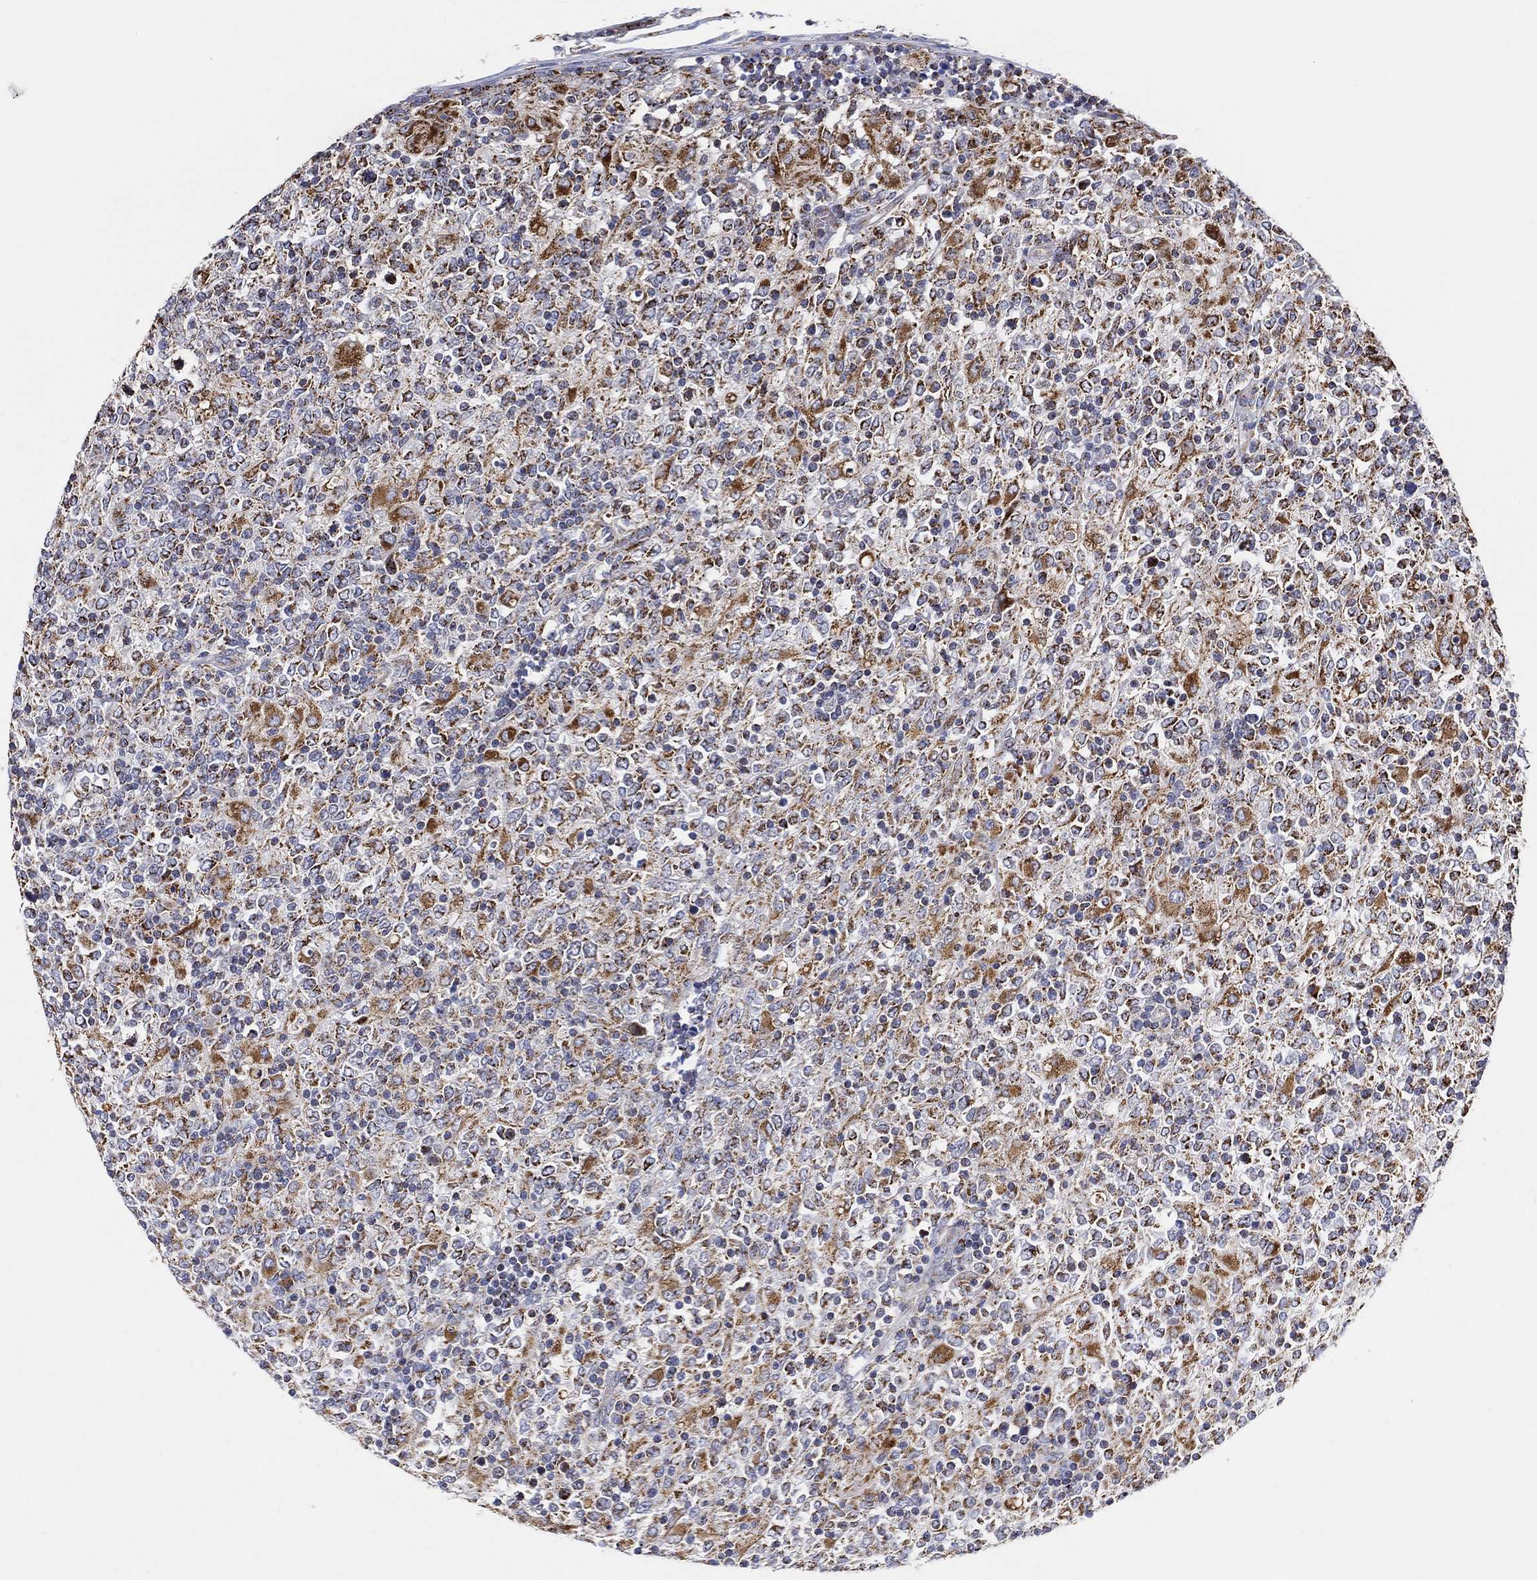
{"staining": {"intensity": "moderate", "quantity": "25%-75%", "location": "cytoplasmic/membranous"}, "tissue": "lymphoma", "cell_type": "Tumor cells", "image_type": "cancer", "snomed": [{"axis": "morphology", "description": "Malignant lymphoma, non-Hodgkin's type, High grade"}, {"axis": "topography", "description": "Lymph node"}], "caption": "This image displays malignant lymphoma, non-Hodgkin's type (high-grade) stained with IHC to label a protein in brown. The cytoplasmic/membranous of tumor cells show moderate positivity for the protein. Nuclei are counter-stained blue.", "gene": "GCAT", "patient": {"sex": "female", "age": 84}}